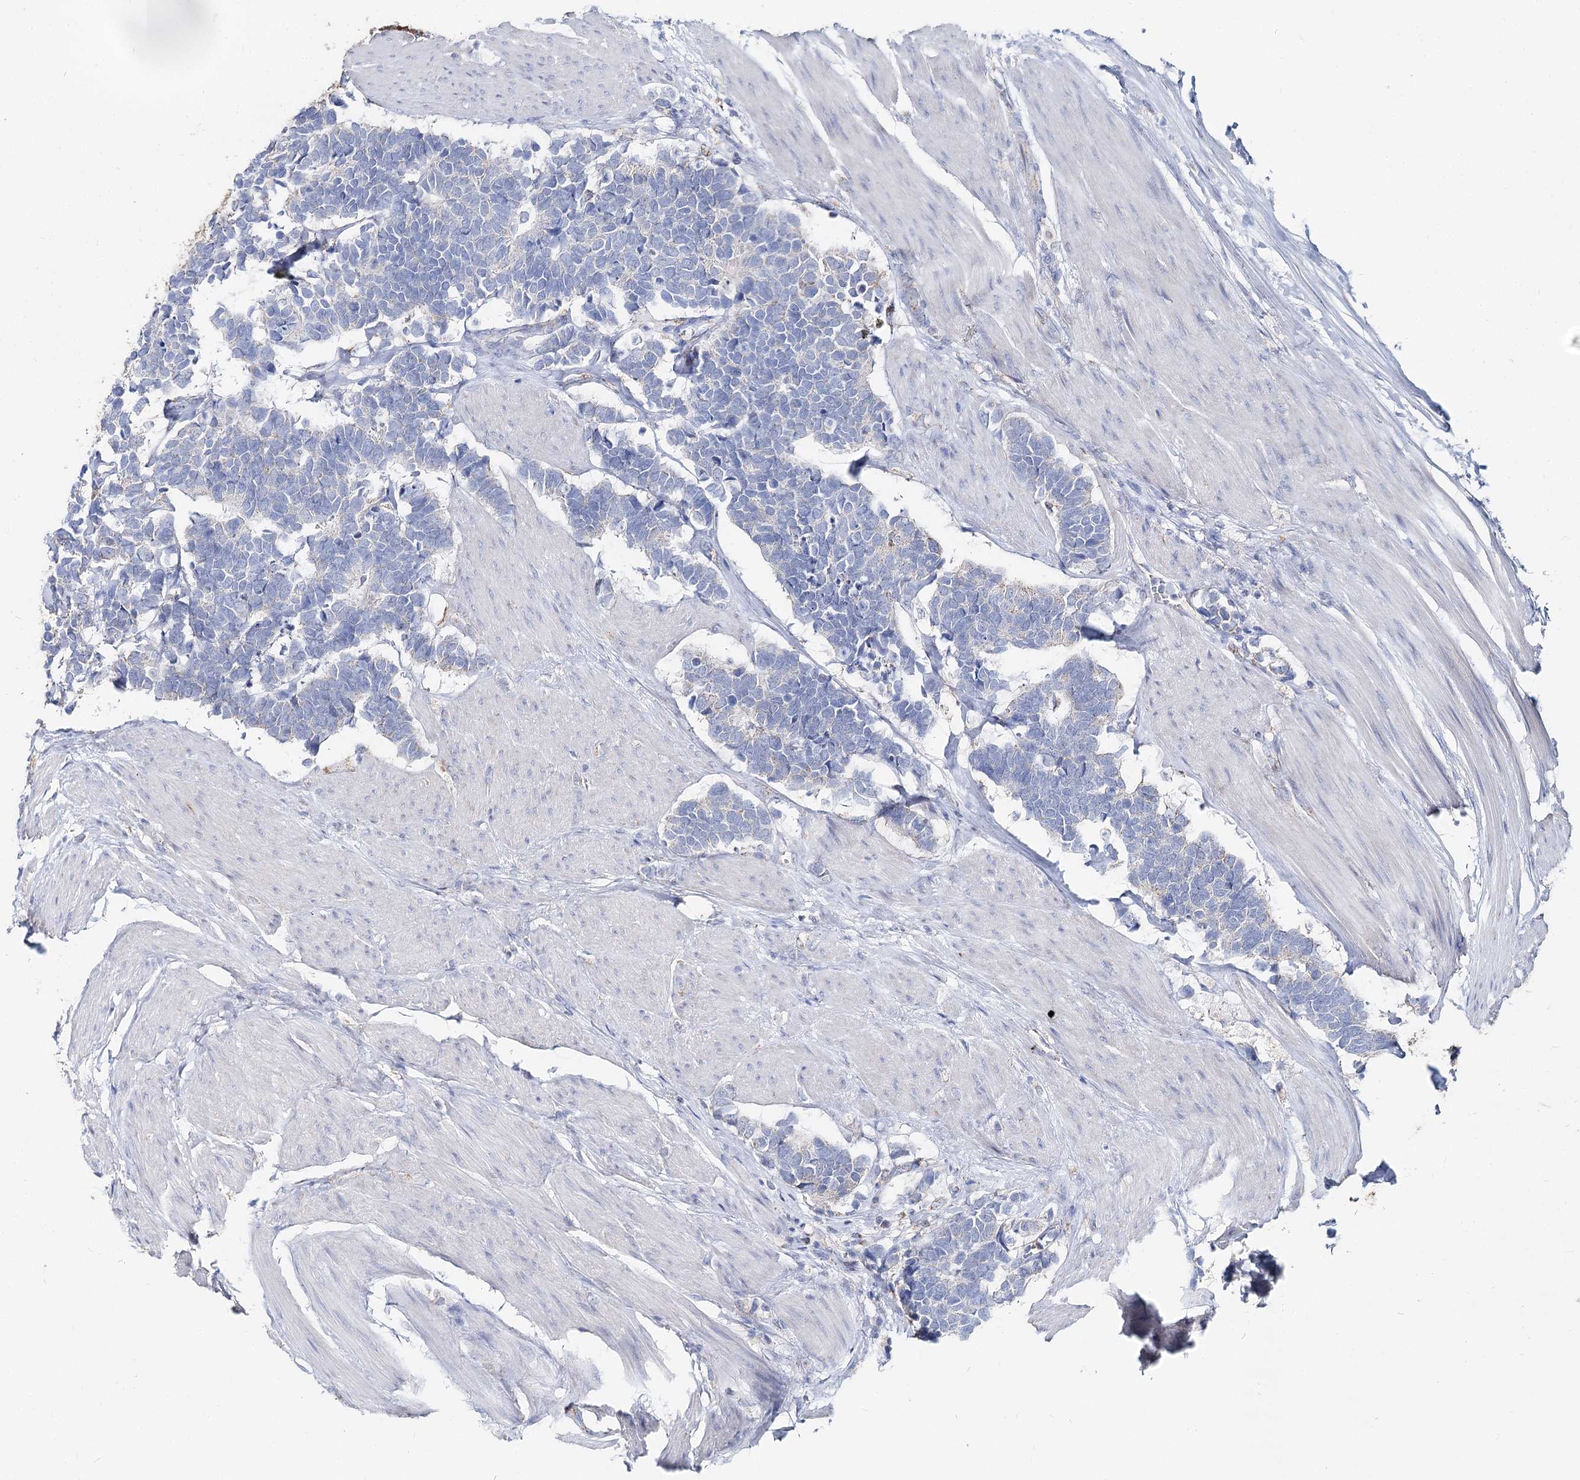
{"staining": {"intensity": "negative", "quantity": "none", "location": "none"}, "tissue": "carcinoid", "cell_type": "Tumor cells", "image_type": "cancer", "snomed": [{"axis": "morphology", "description": "Carcinoma, NOS"}, {"axis": "morphology", "description": "Carcinoid, malignant, NOS"}, {"axis": "topography", "description": "Urinary bladder"}], "caption": "Protein analysis of carcinoid (malignant) displays no significant expression in tumor cells. (Stains: DAB IHC with hematoxylin counter stain, Microscopy: brightfield microscopy at high magnification).", "gene": "MCCC2", "patient": {"sex": "male", "age": 57}}